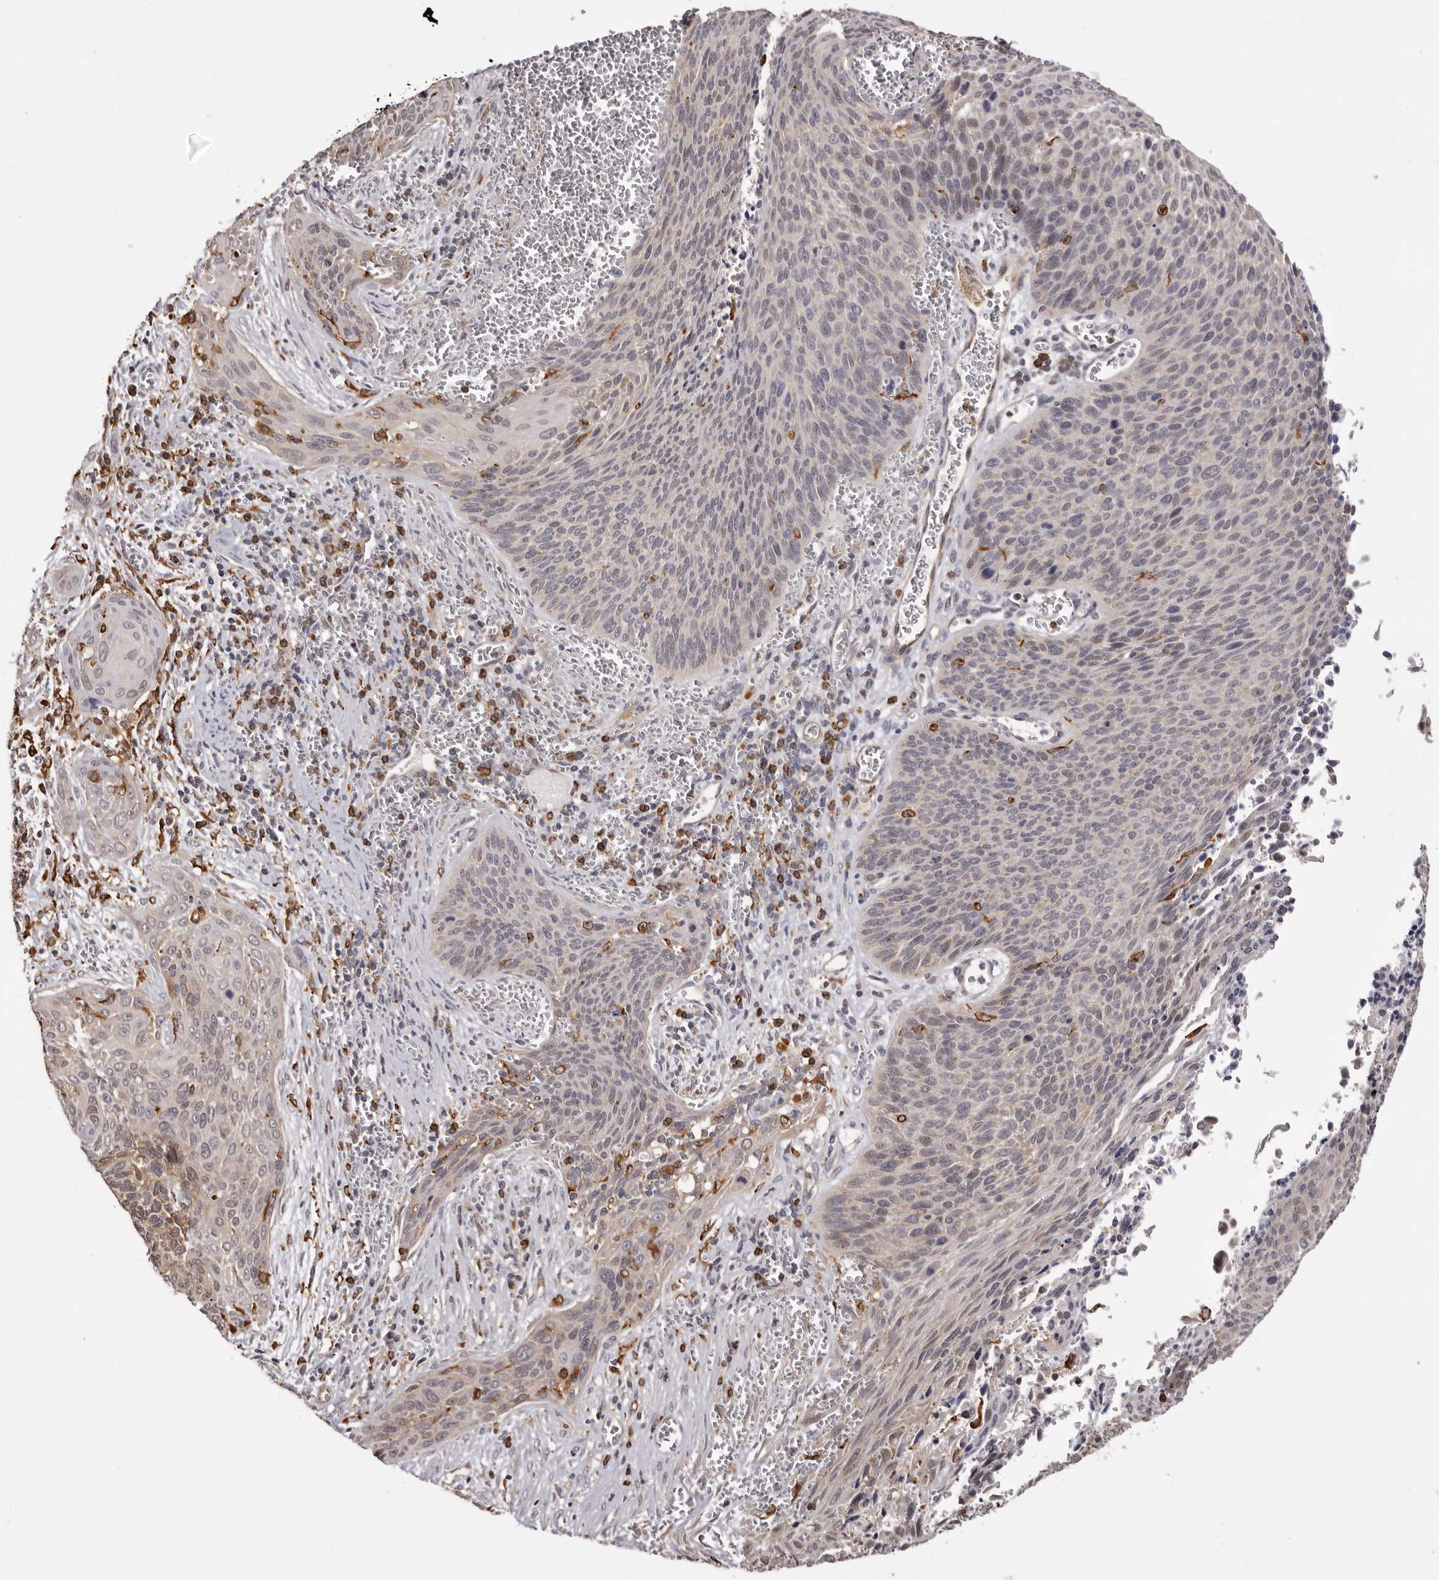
{"staining": {"intensity": "negative", "quantity": "none", "location": "none"}, "tissue": "cervical cancer", "cell_type": "Tumor cells", "image_type": "cancer", "snomed": [{"axis": "morphology", "description": "Squamous cell carcinoma, NOS"}, {"axis": "topography", "description": "Cervix"}], "caption": "Immunohistochemistry image of cervical cancer stained for a protein (brown), which shows no staining in tumor cells. (Immunohistochemistry (ihc), brightfield microscopy, high magnification).", "gene": "TNNI1", "patient": {"sex": "female", "age": 55}}